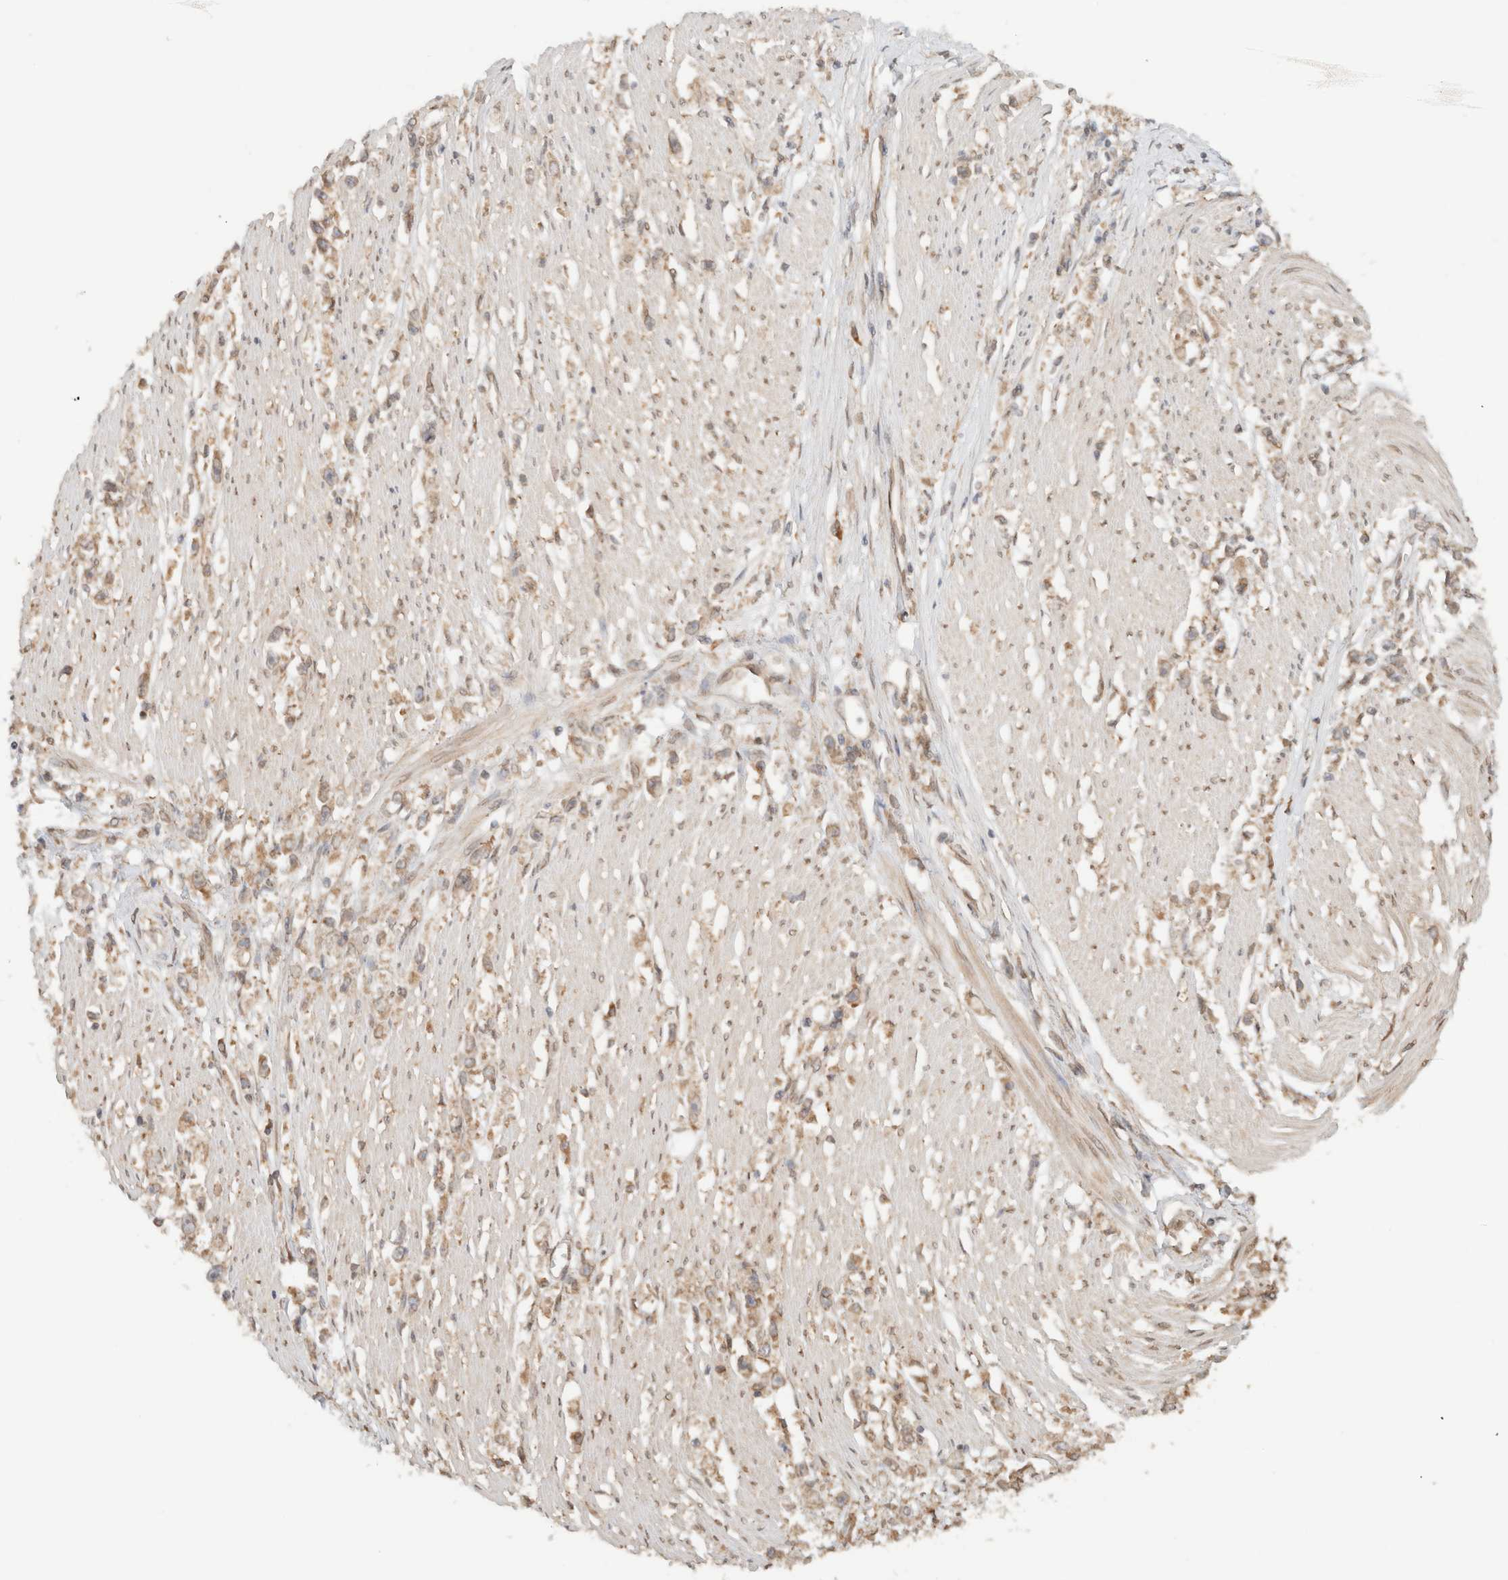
{"staining": {"intensity": "moderate", "quantity": ">75%", "location": "cytoplasmic/membranous"}, "tissue": "stomach cancer", "cell_type": "Tumor cells", "image_type": "cancer", "snomed": [{"axis": "morphology", "description": "Adenocarcinoma, NOS"}, {"axis": "topography", "description": "Stomach"}], "caption": "Immunohistochemistry (IHC) histopathology image of neoplastic tissue: human stomach cancer (adenocarcinoma) stained using immunohistochemistry shows medium levels of moderate protein expression localized specifically in the cytoplasmic/membranous of tumor cells, appearing as a cytoplasmic/membranous brown color.", "gene": "ARFGEF2", "patient": {"sex": "female", "age": 59}}